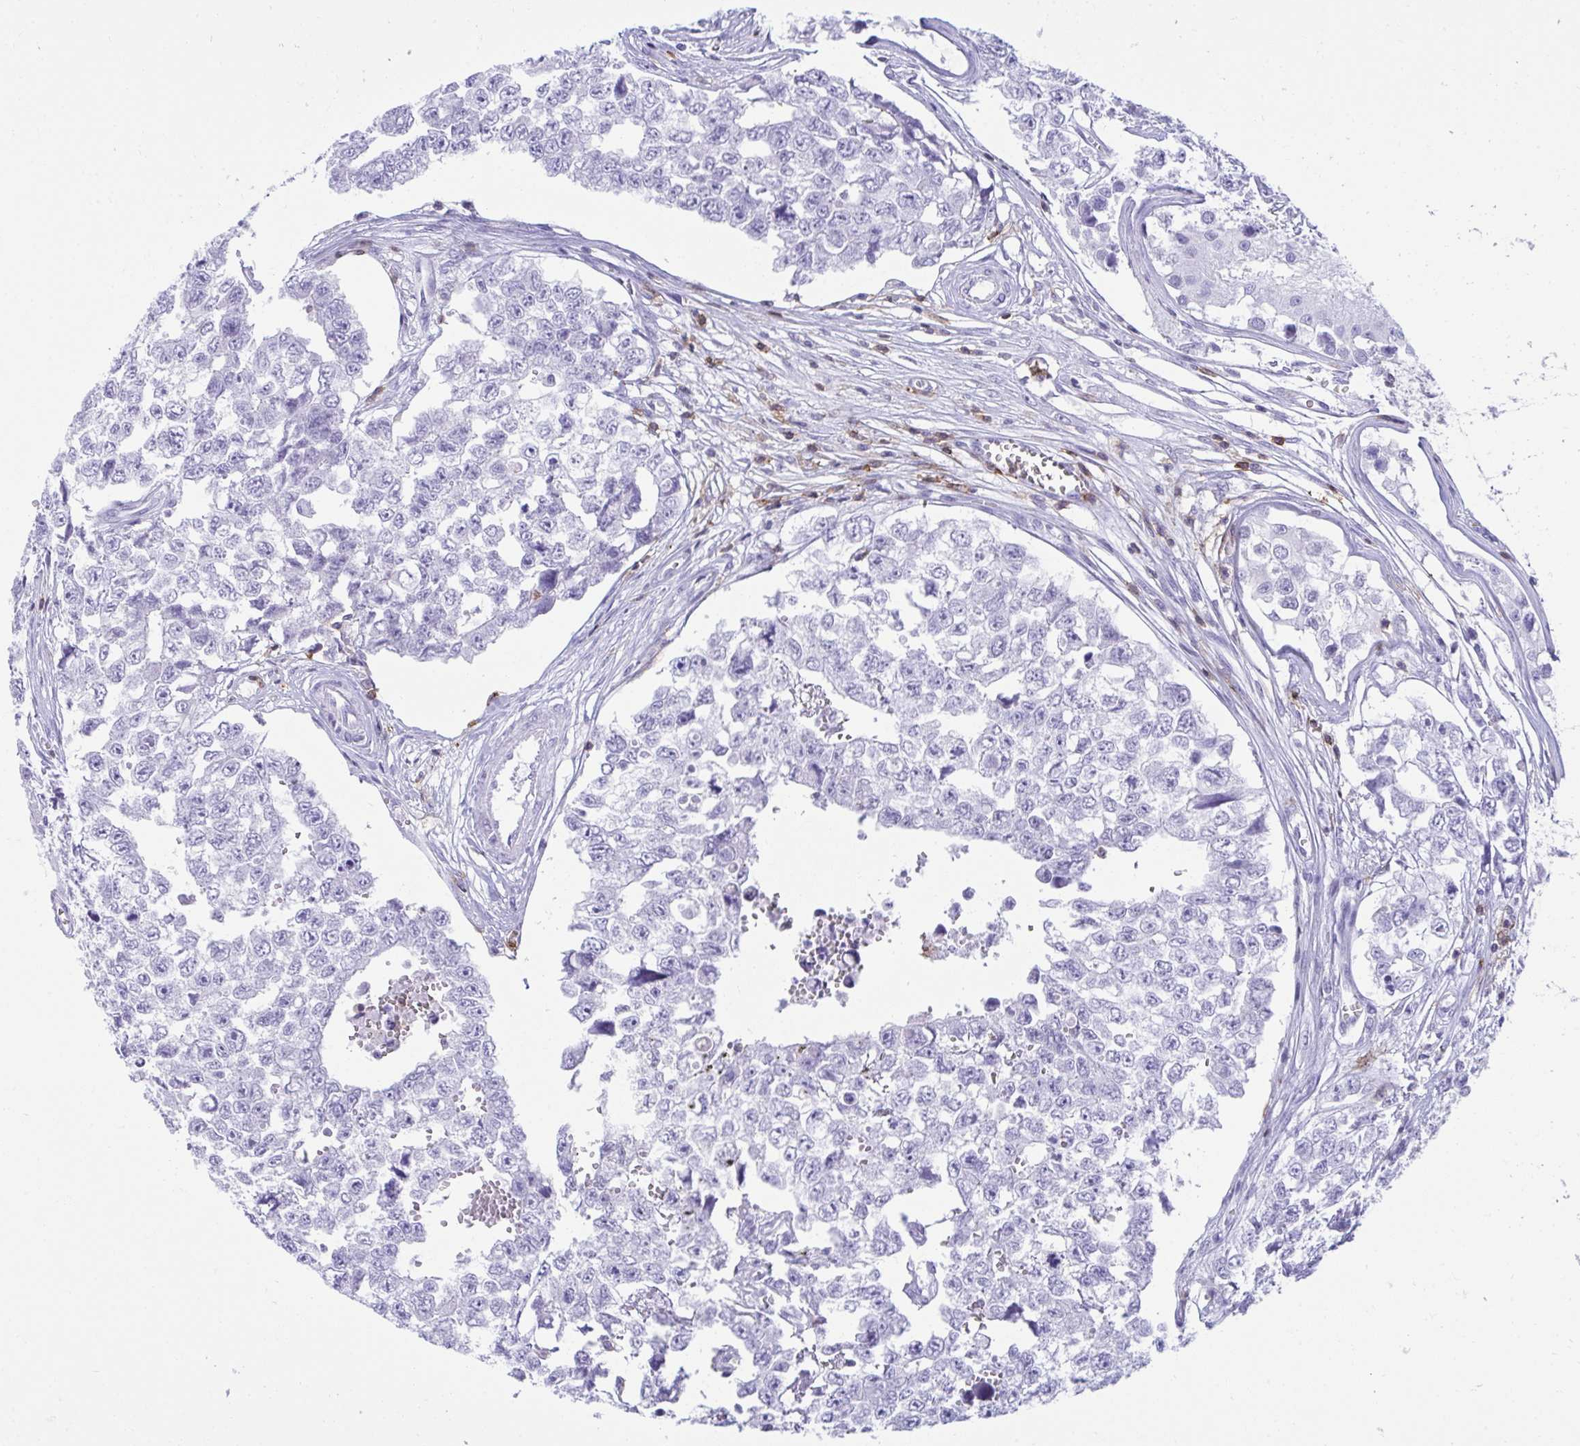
{"staining": {"intensity": "negative", "quantity": "none", "location": "none"}, "tissue": "testis cancer", "cell_type": "Tumor cells", "image_type": "cancer", "snomed": [{"axis": "morphology", "description": "Carcinoma, Embryonal, NOS"}, {"axis": "topography", "description": "Testis"}], "caption": "Human embryonal carcinoma (testis) stained for a protein using immunohistochemistry exhibits no staining in tumor cells.", "gene": "SPN", "patient": {"sex": "male", "age": 18}}